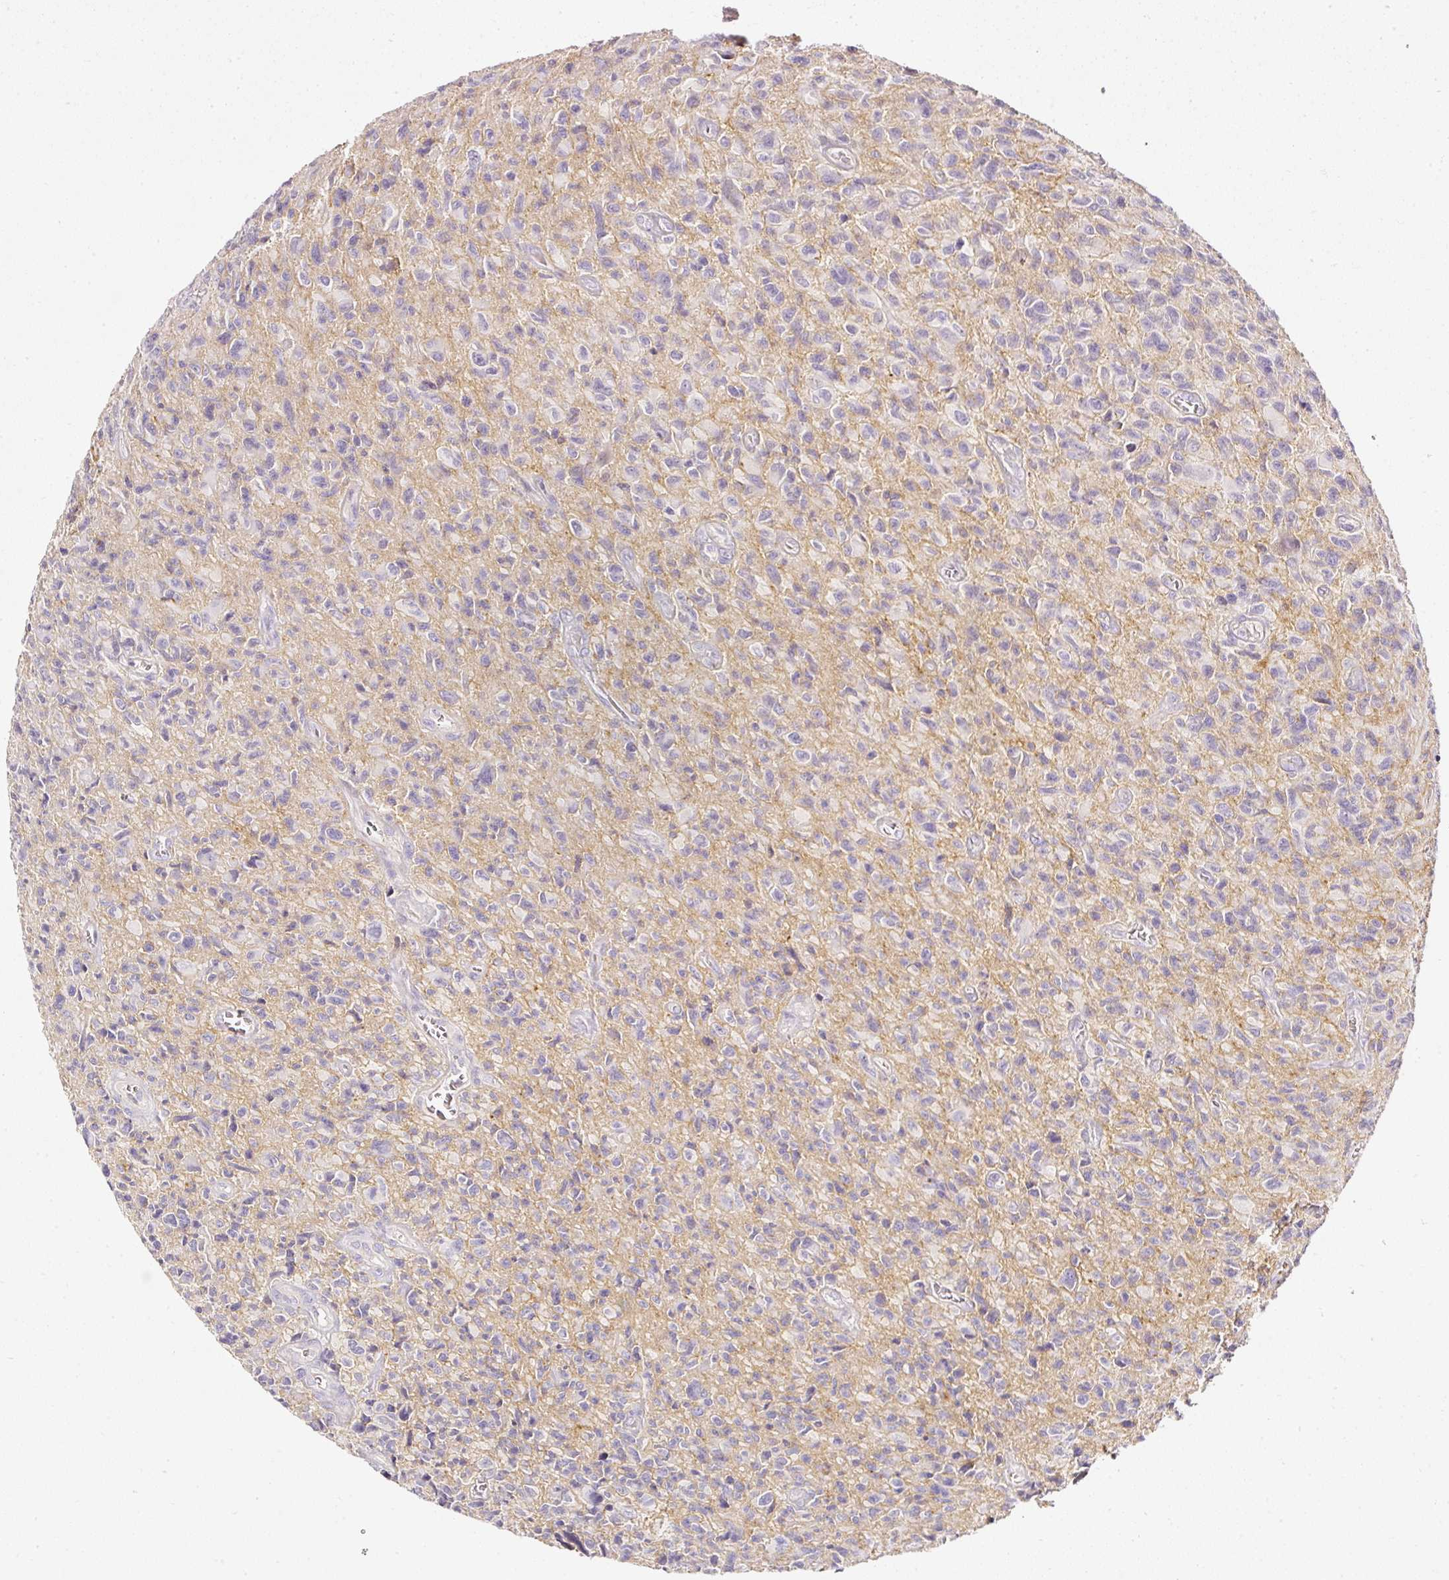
{"staining": {"intensity": "negative", "quantity": "none", "location": "none"}, "tissue": "glioma", "cell_type": "Tumor cells", "image_type": "cancer", "snomed": [{"axis": "morphology", "description": "Glioma, malignant, High grade"}, {"axis": "topography", "description": "Brain"}], "caption": "Protein analysis of malignant glioma (high-grade) displays no significant positivity in tumor cells.", "gene": "CD47", "patient": {"sex": "male", "age": 76}}